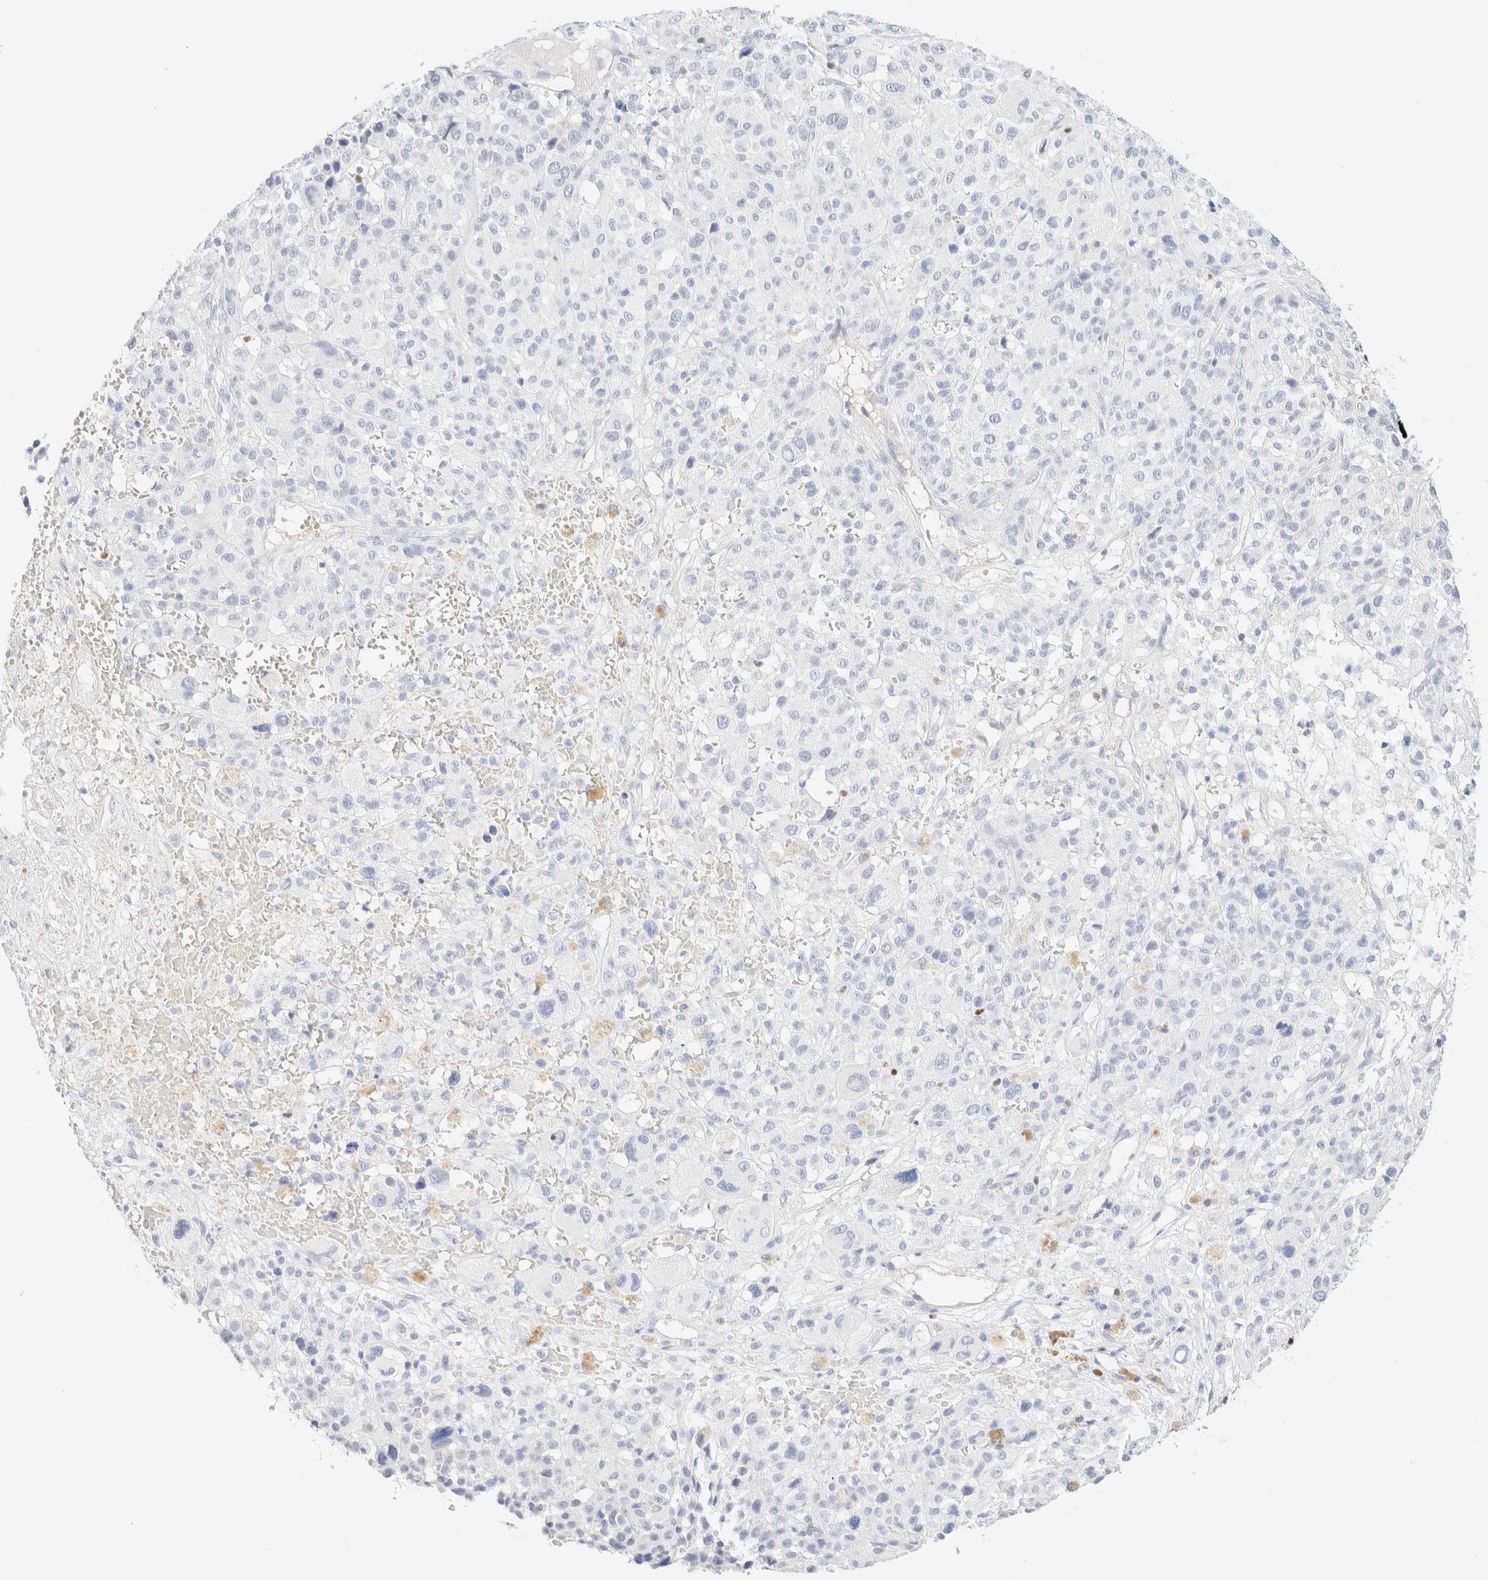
{"staining": {"intensity": "negative", "quantity": "none", "location": "none"}, "tissue": "melanoma", "cell_type": "Tumor cells", "image_type": "cancer", "snomed": [{"axis": "morphology", "description": "Malignant melanoma, Metastatic site"}, {"axis": "topography", "description": "Skin"}], "caption": "DAB immunohistochemical staining of human malignant melanoma (metastatic site) reveals no significant expression in tumor cells. (Brightfield microscopy of DAB immunohistochemistry (IHC) at high magnification).", "gene": "IKZF3", "patient": {"sex": "female", "age": 74}}